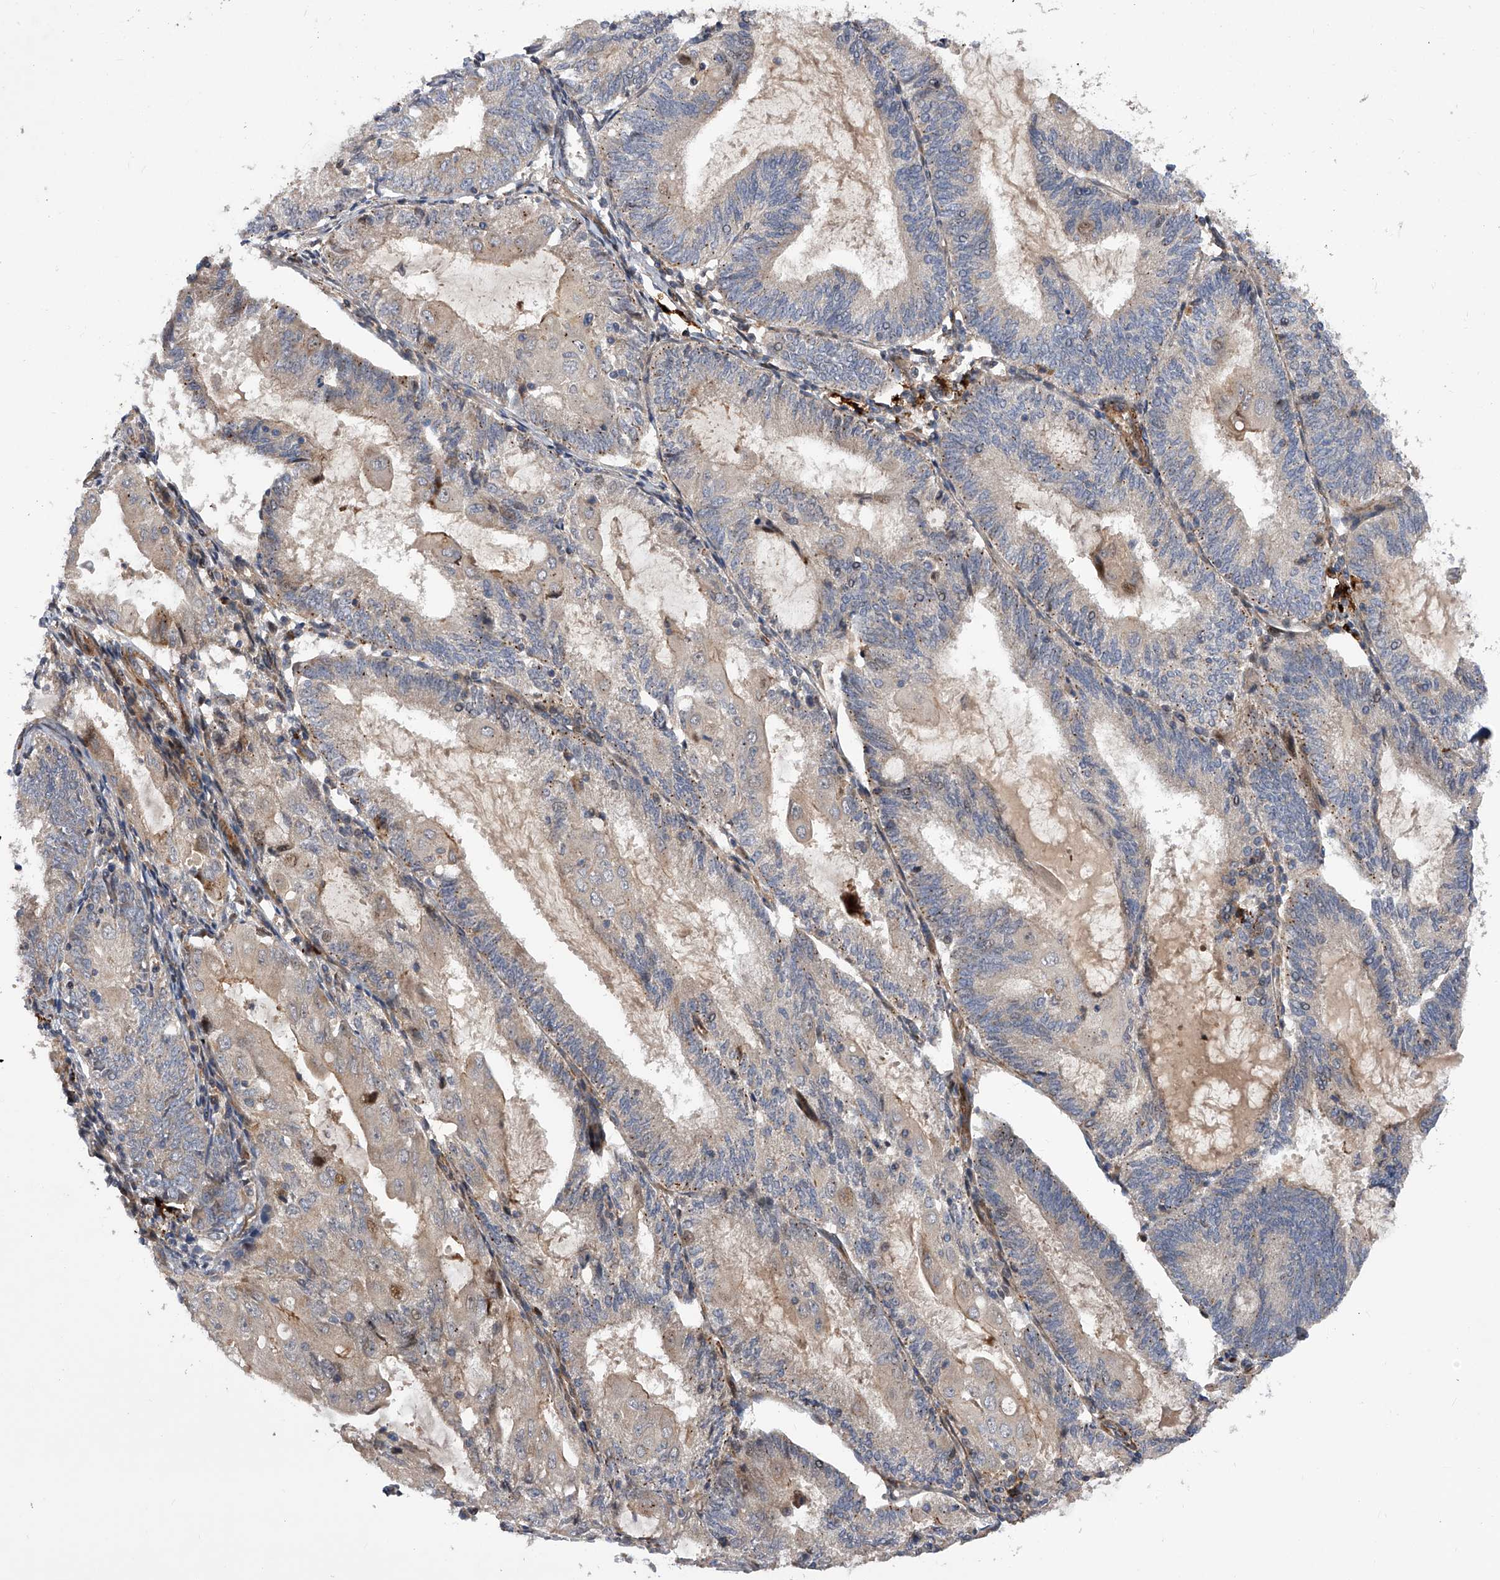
{"staining": {"intensity": "weak", "quantity": "25%-75%", "location": "cytoplasmic/membranous"}, "tissue": "endometrial cancer", "cell_type": "Tumor cells", "image_type": "cancer", "snomed": [{"axis": "morphology", "description": "Adenocarcinoma, NOS"}, {"axis": "topography", "description": "Endometrium"}], "caption": "This is a micrograph of IHC staining of adenocarcinoma (endometrial), which shows weak staining in the cytoplasmic/membranous of tumor cells.", "gene": "PDSS2", "patient": {"sex": "female", "age": 81}}